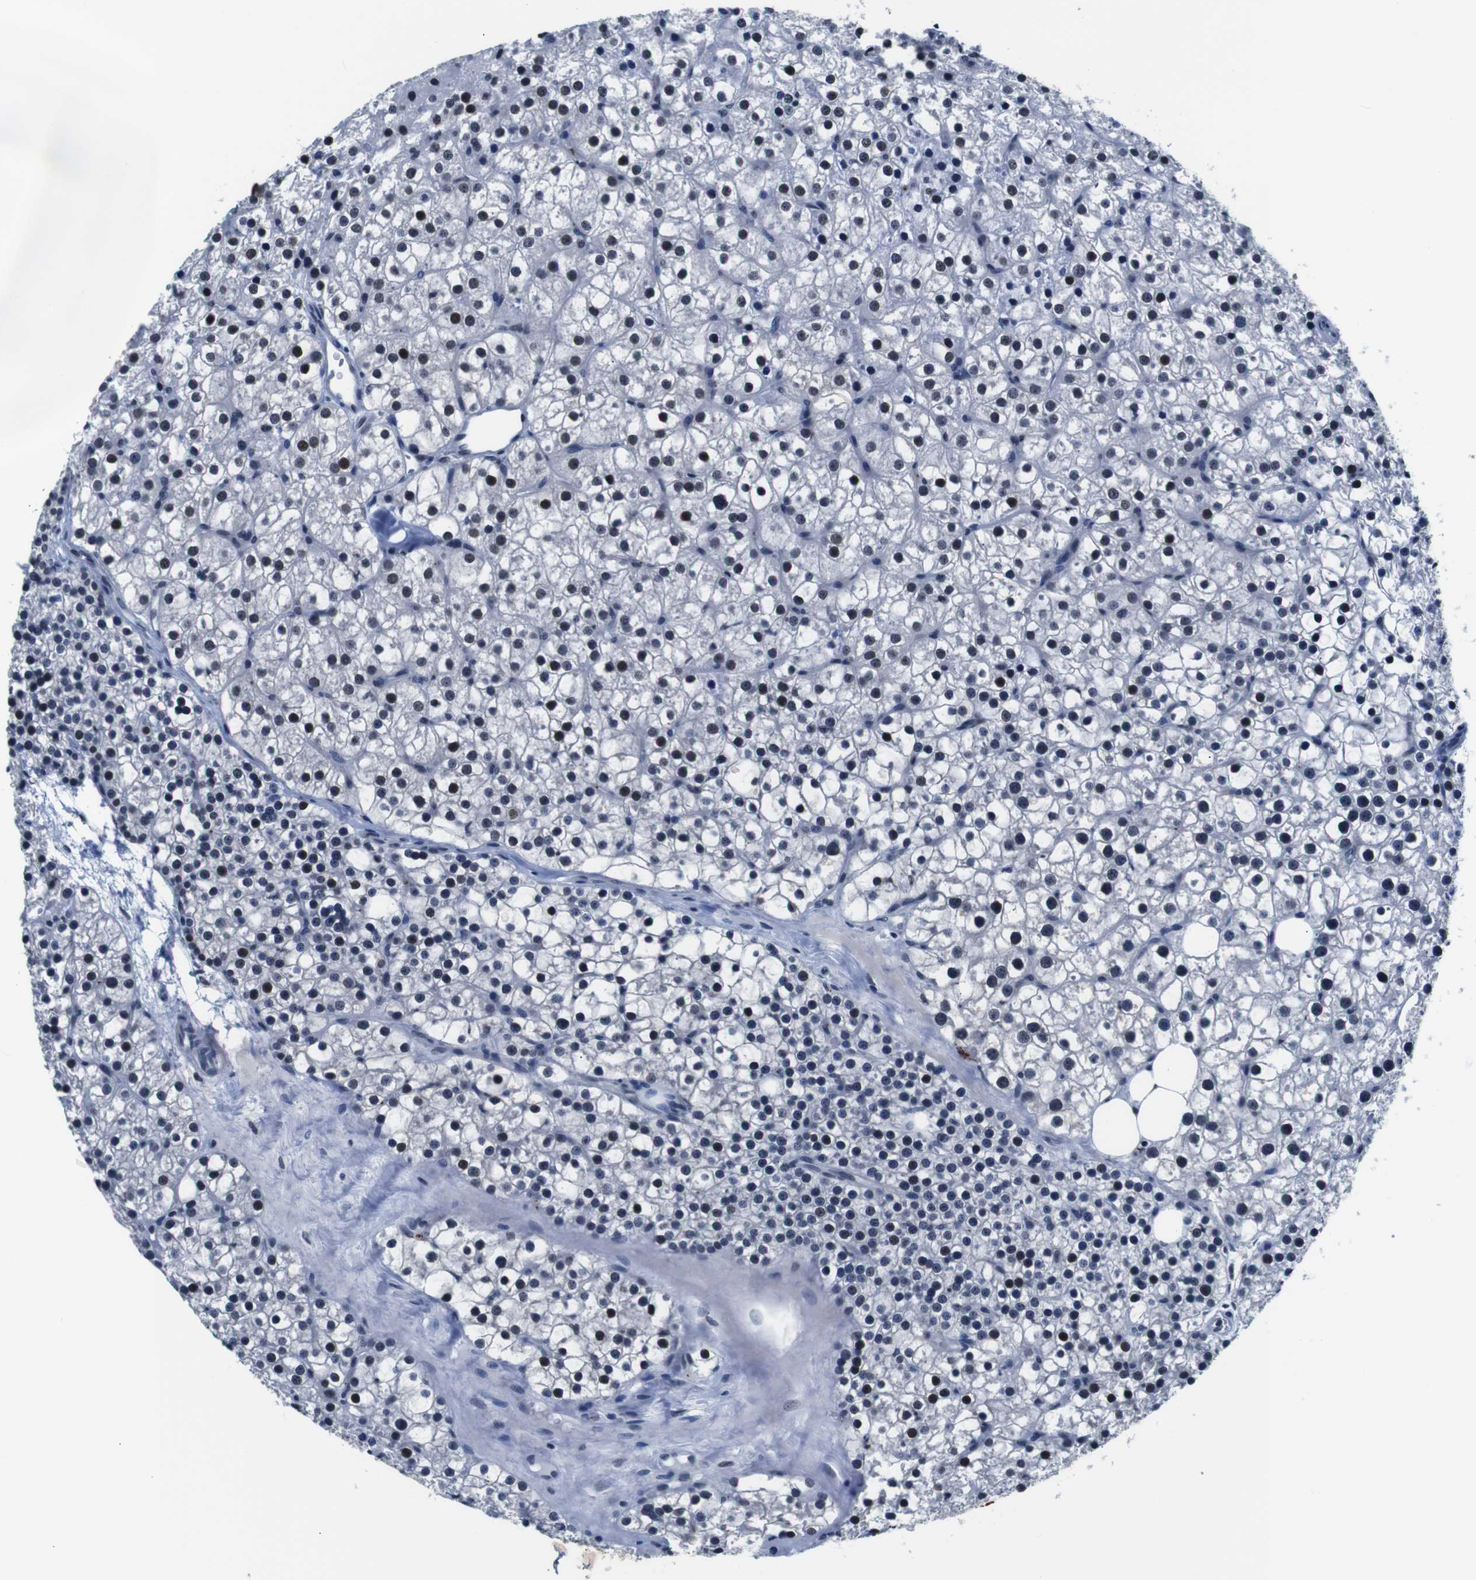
{"staining": {"intensity": "moderate", "quantity": "25%-75%", "location": "nuclear"}, "tissue": "parathyroid gland", "cell_type": "Glandular cells", "image_type": "normal", "snomed": [{"axis": "morphology", "description": "Normal tissue, NOS"}, {"axis": "morphology", "description": "Adenoma, NOS"}, {"axis": "topography", "description": "Parathyroid gland"}], "caption": "Brown immunohistochemical staining in benign parathyroid gland displays moderate nuclear staining in approximately 25%-75% of glandular cells.", "gene": "ILDR2", "patient": {"sex": "female", "age": 70}}